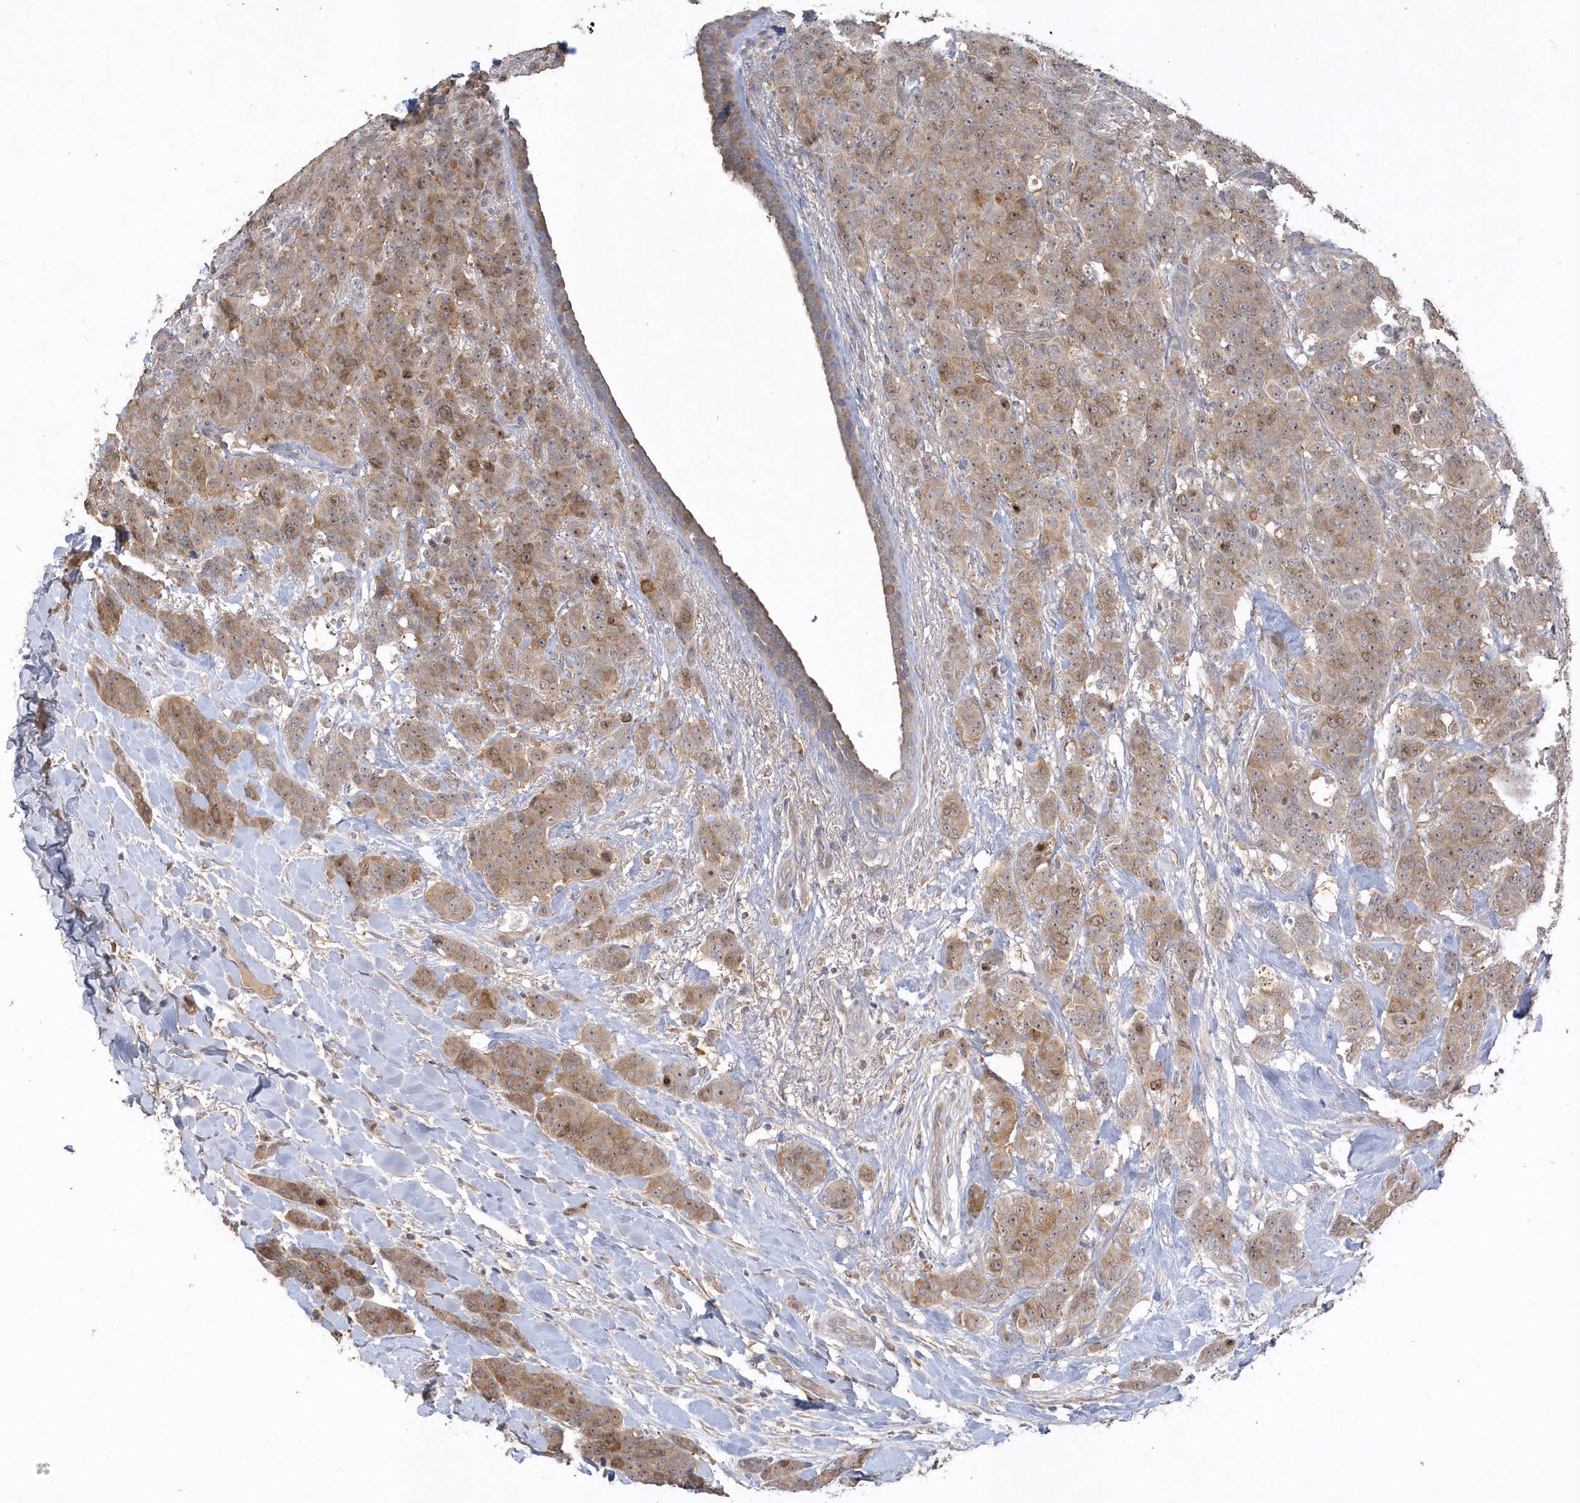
{"staining": {"intensity": "moderate", "quantity": "25%-75%", "location": "cytoplasmic/membranous,nuclear"}, "tissue": "breast cancer", "cell_type": "Tumor cells", "image_type": "cancer", "snomed": [{"axis": "morphology", "description": "Duct carcinoma"}, {"axis": "topography", "description": "Breast"}], "caption": "Breast cancer stained for a protein reveals moderate cytoplasmic/membranous and nuclear positivity in tumor cells.", "gene": "TRAIP", "patient": {"sex": "female", "age": 40}}